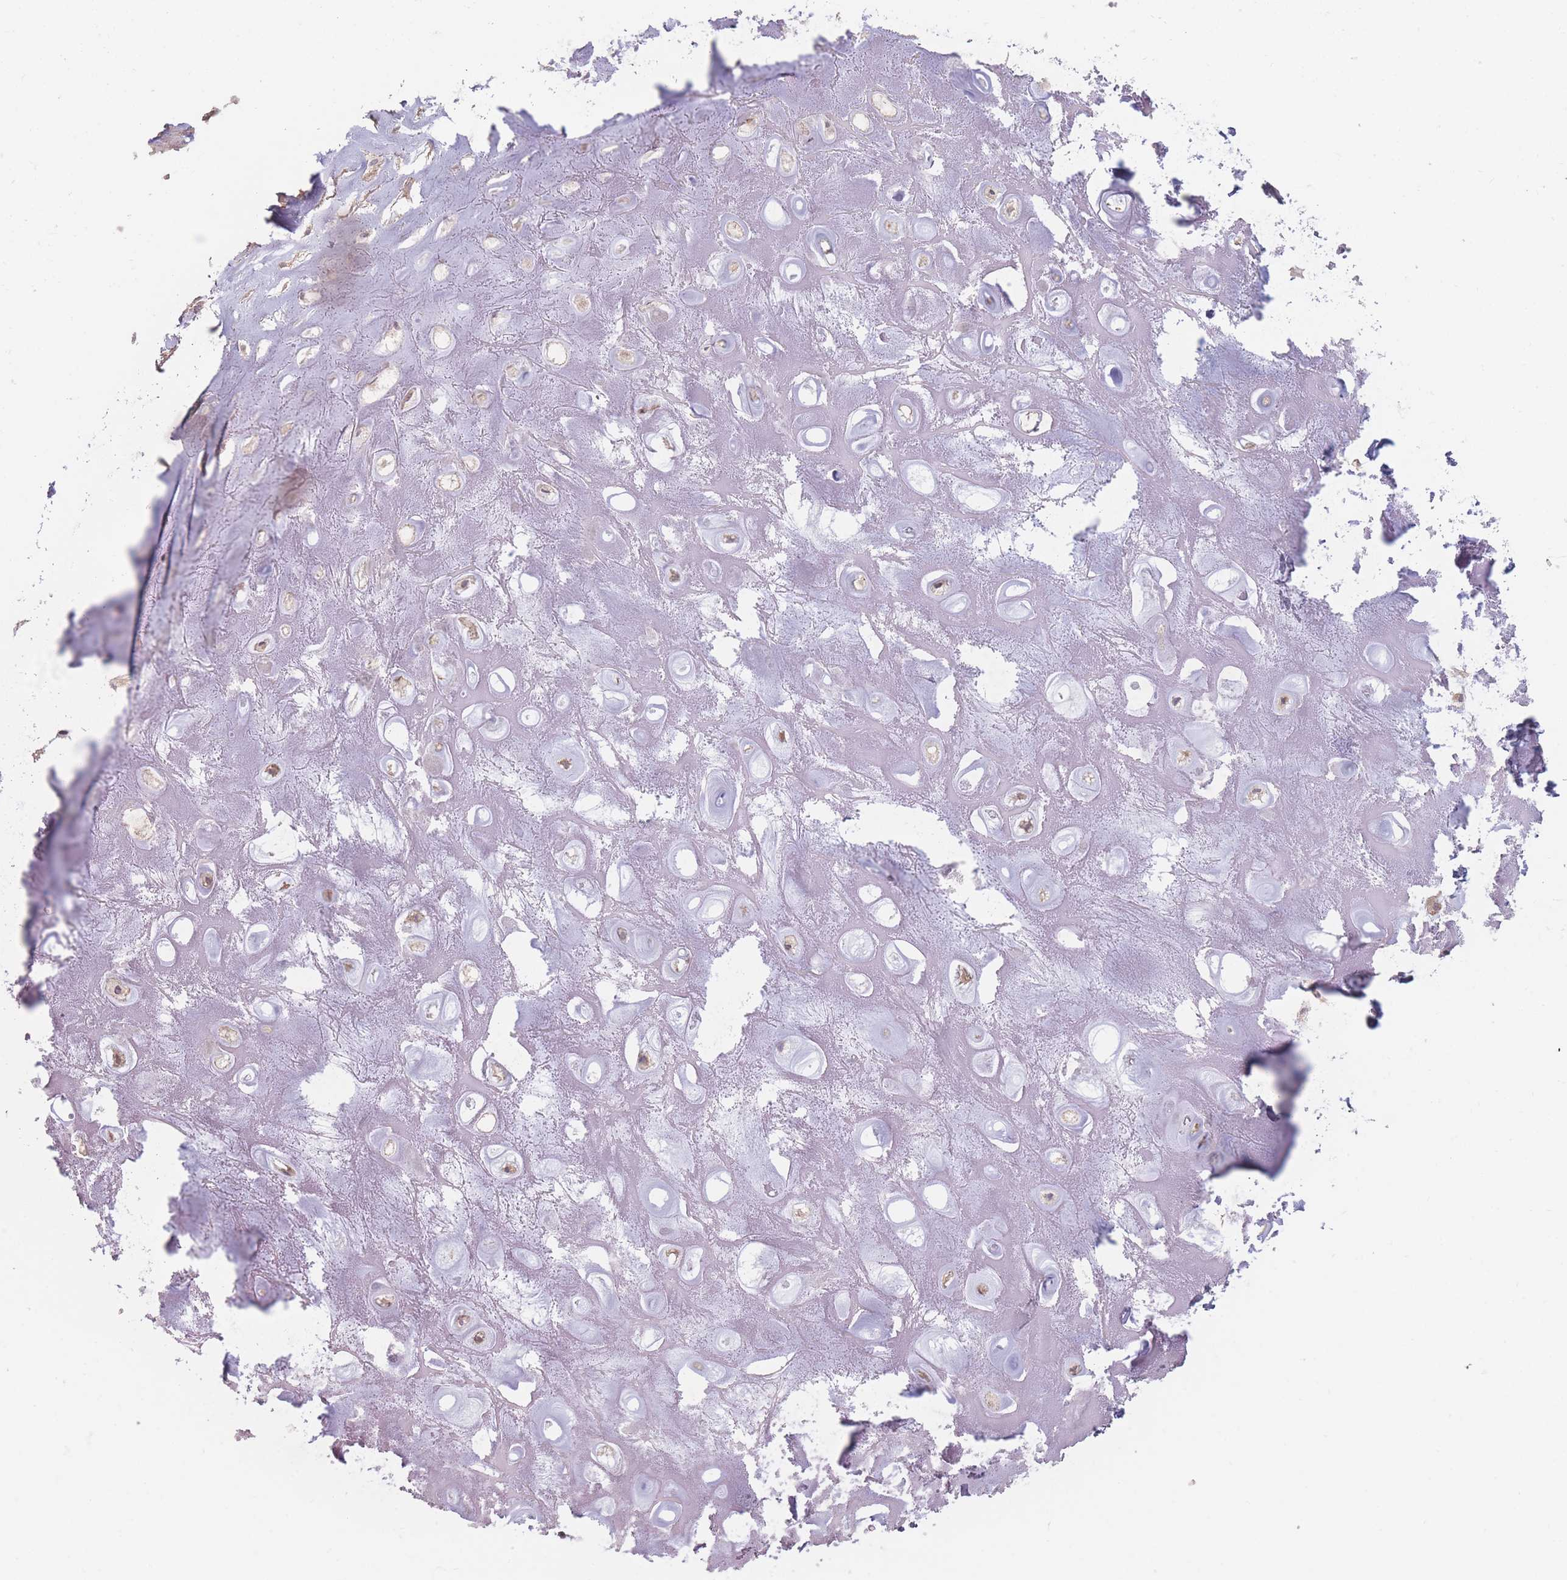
{"staining": {"intensity": "negative", "quantity": "none", "location": "none"}, "tissue": "adipose tissue", "cell_type": "Adipocytes", "image_type": "normal", "snomed": [{"axis": "morphology", "description": "Normal tissue, NOS"}, {"axis": "topography", "description": "Cartilage tissue"}], "caption": "Normal adipose tissue was stained to show a protein in brown. There is no significant expression in adipocytes.", "gene": "ATP5MGL", "patient": {"sex": "male", "age": 81}}